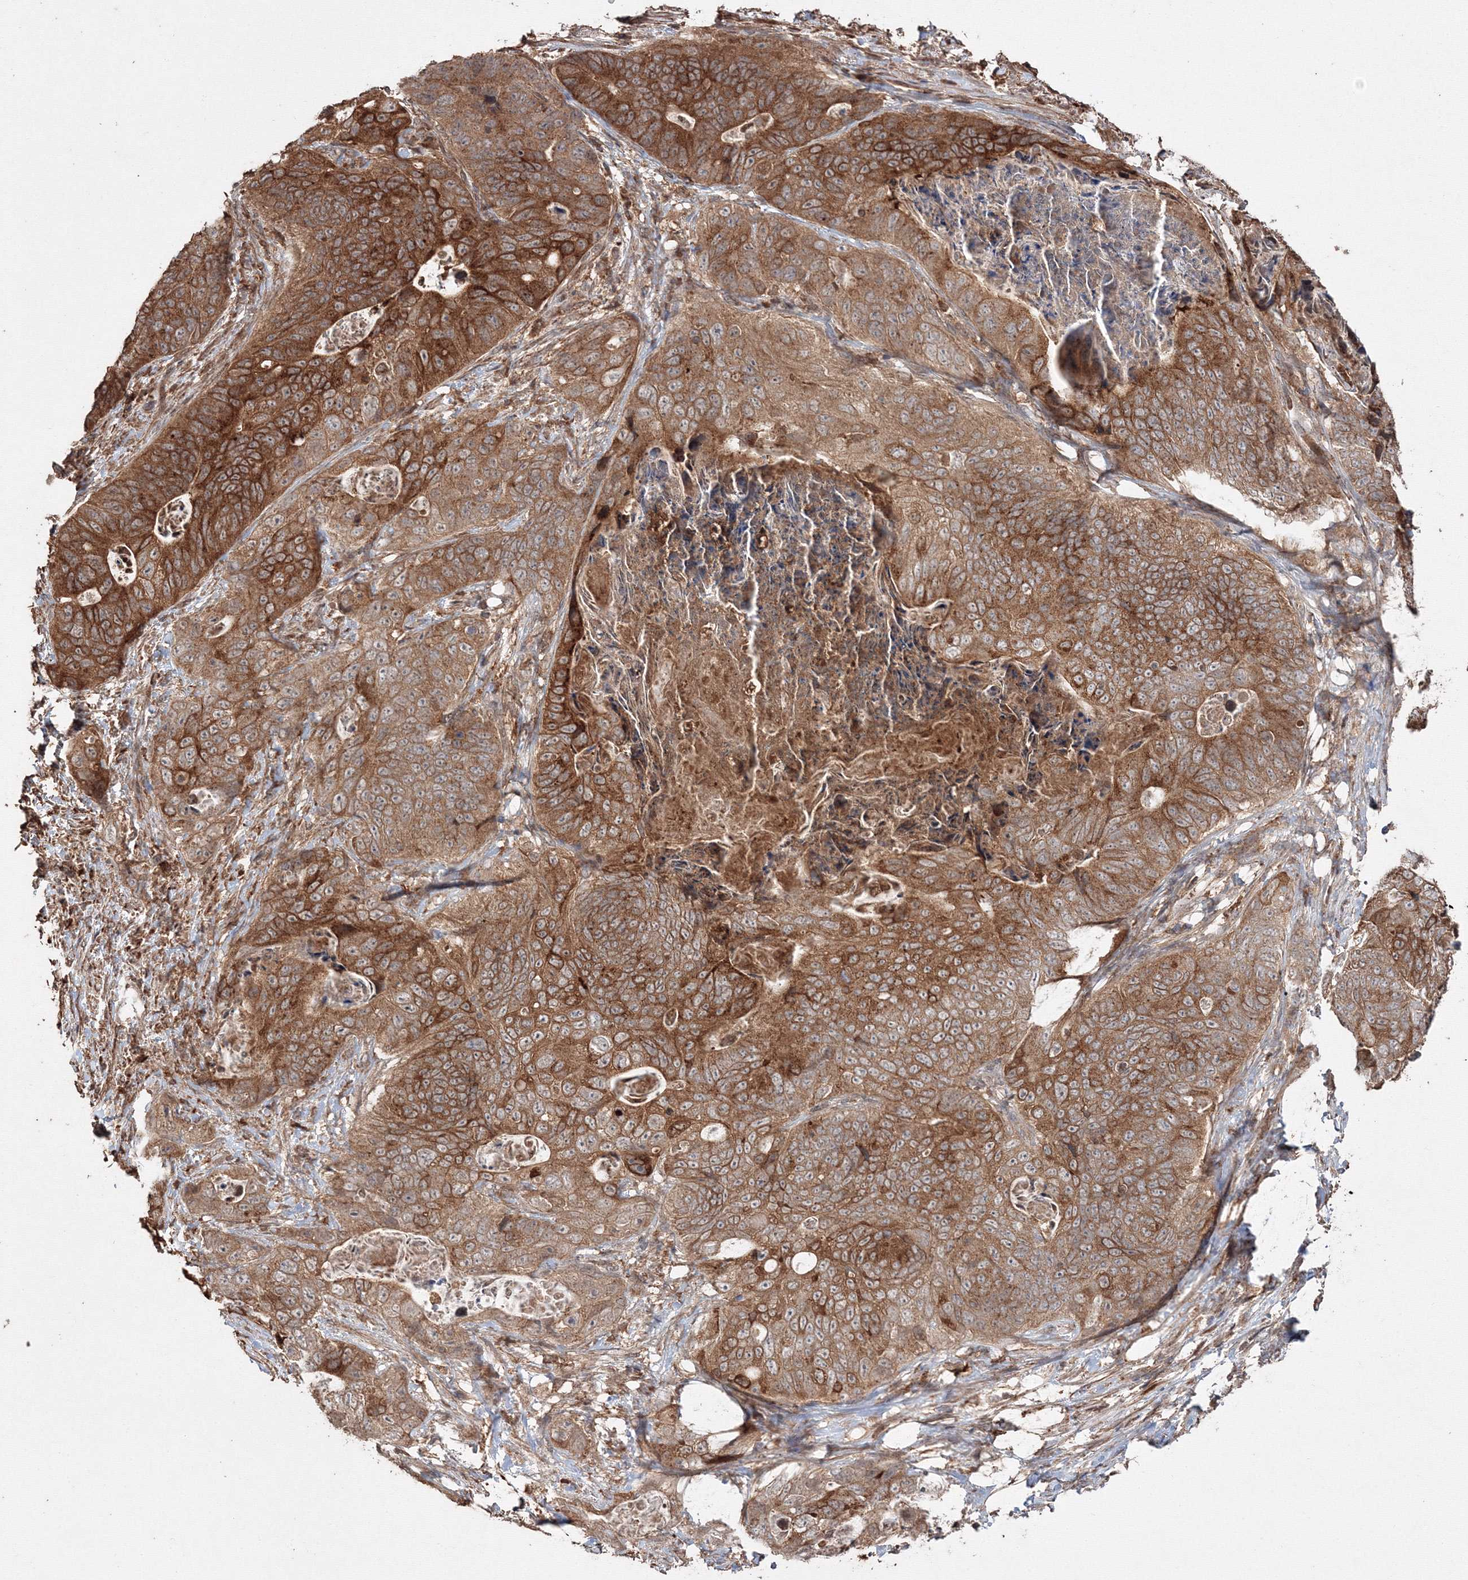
{"staining": {"intensity": "strong", "quantity": ">75%", "location": "cytoplasmic/membranous"}, "tissue": "stomach cancer", "cell_type": "Tumor cells", "image_type": "cancer", "snomed": [{"axis": "morphology", "description": "Normal tissue, NOS"}, {"axis": "morphology", "description": "Adenocarcinoma, NOS"}, {"axis": "topography", "description": "Stomach"}], "caption": "IHC staining of stomach cancer, which reveals high levels of strong cytoplasmic/membranous positivity in about >75% of tumor cells indicating strong cytoplasmic/membranous protein expression. The staining was performed using DAB (brown) for protein detection and nuclei were counterstained in hematoxylin (blue).", "gene": "DDO", "patient": {"sex": "female", "age": 89}}